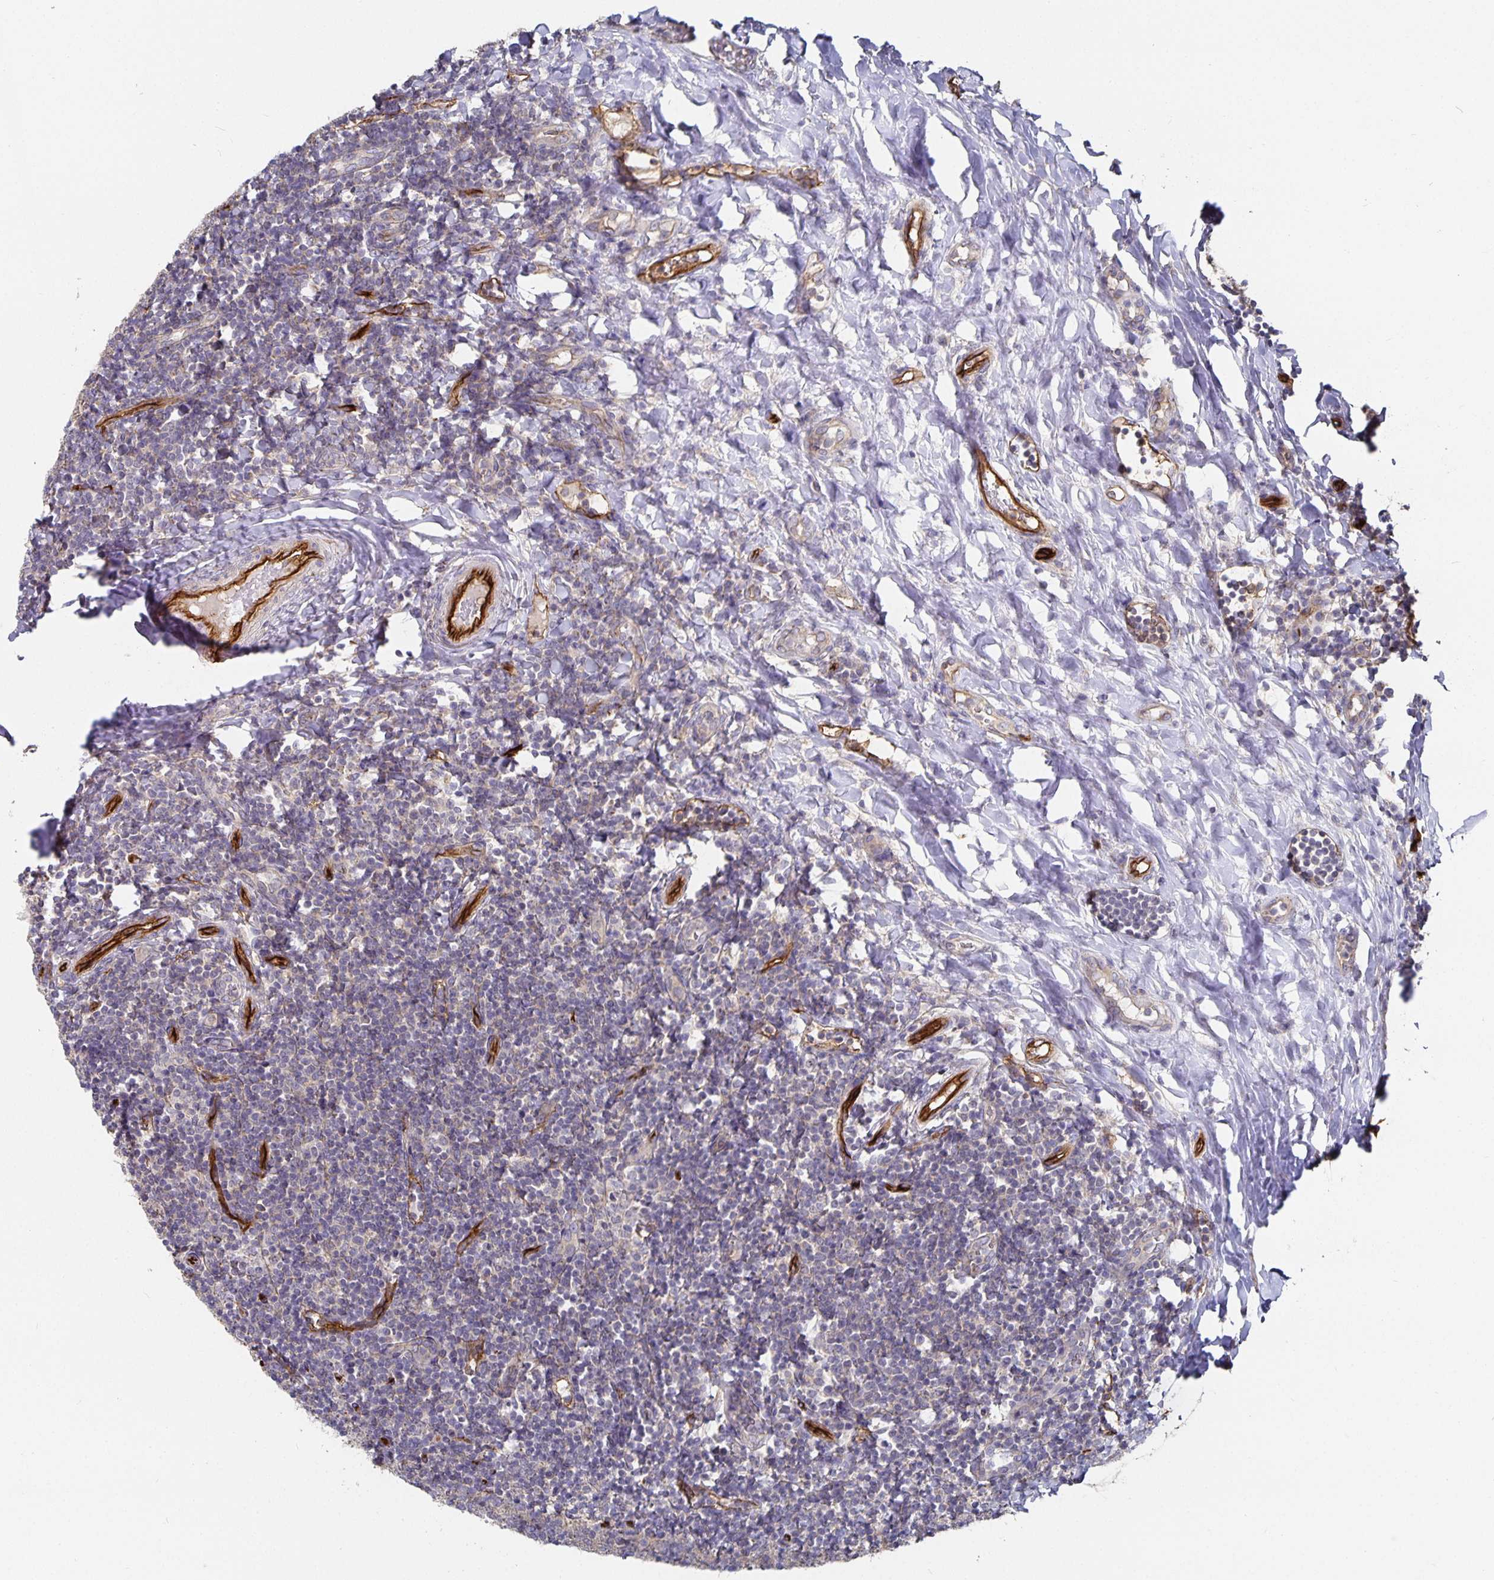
{"staining": {"intensity": "weak", "quantity": "<25%", "location": "cytoplasmic/membranous"}, "tissue": "tonsil", "cell_type": "Germinal center cells", "image_type": "normal", "snomed": [{"axis": "morphology", "description": "Normal tissue, NOS"}, {"axis": "topography", "description": "Tonsil"}], "caption": "A histopathology image of human tonsil is negative for staining in germinal center cells. The staining was performed using DAB to visualize the protein expression in brown, while the nuclei were stained in blue with hematoxylin (Magnification: 20x).", "gene": "PODXL", "patient": {"sex": "female", "age": 10}}